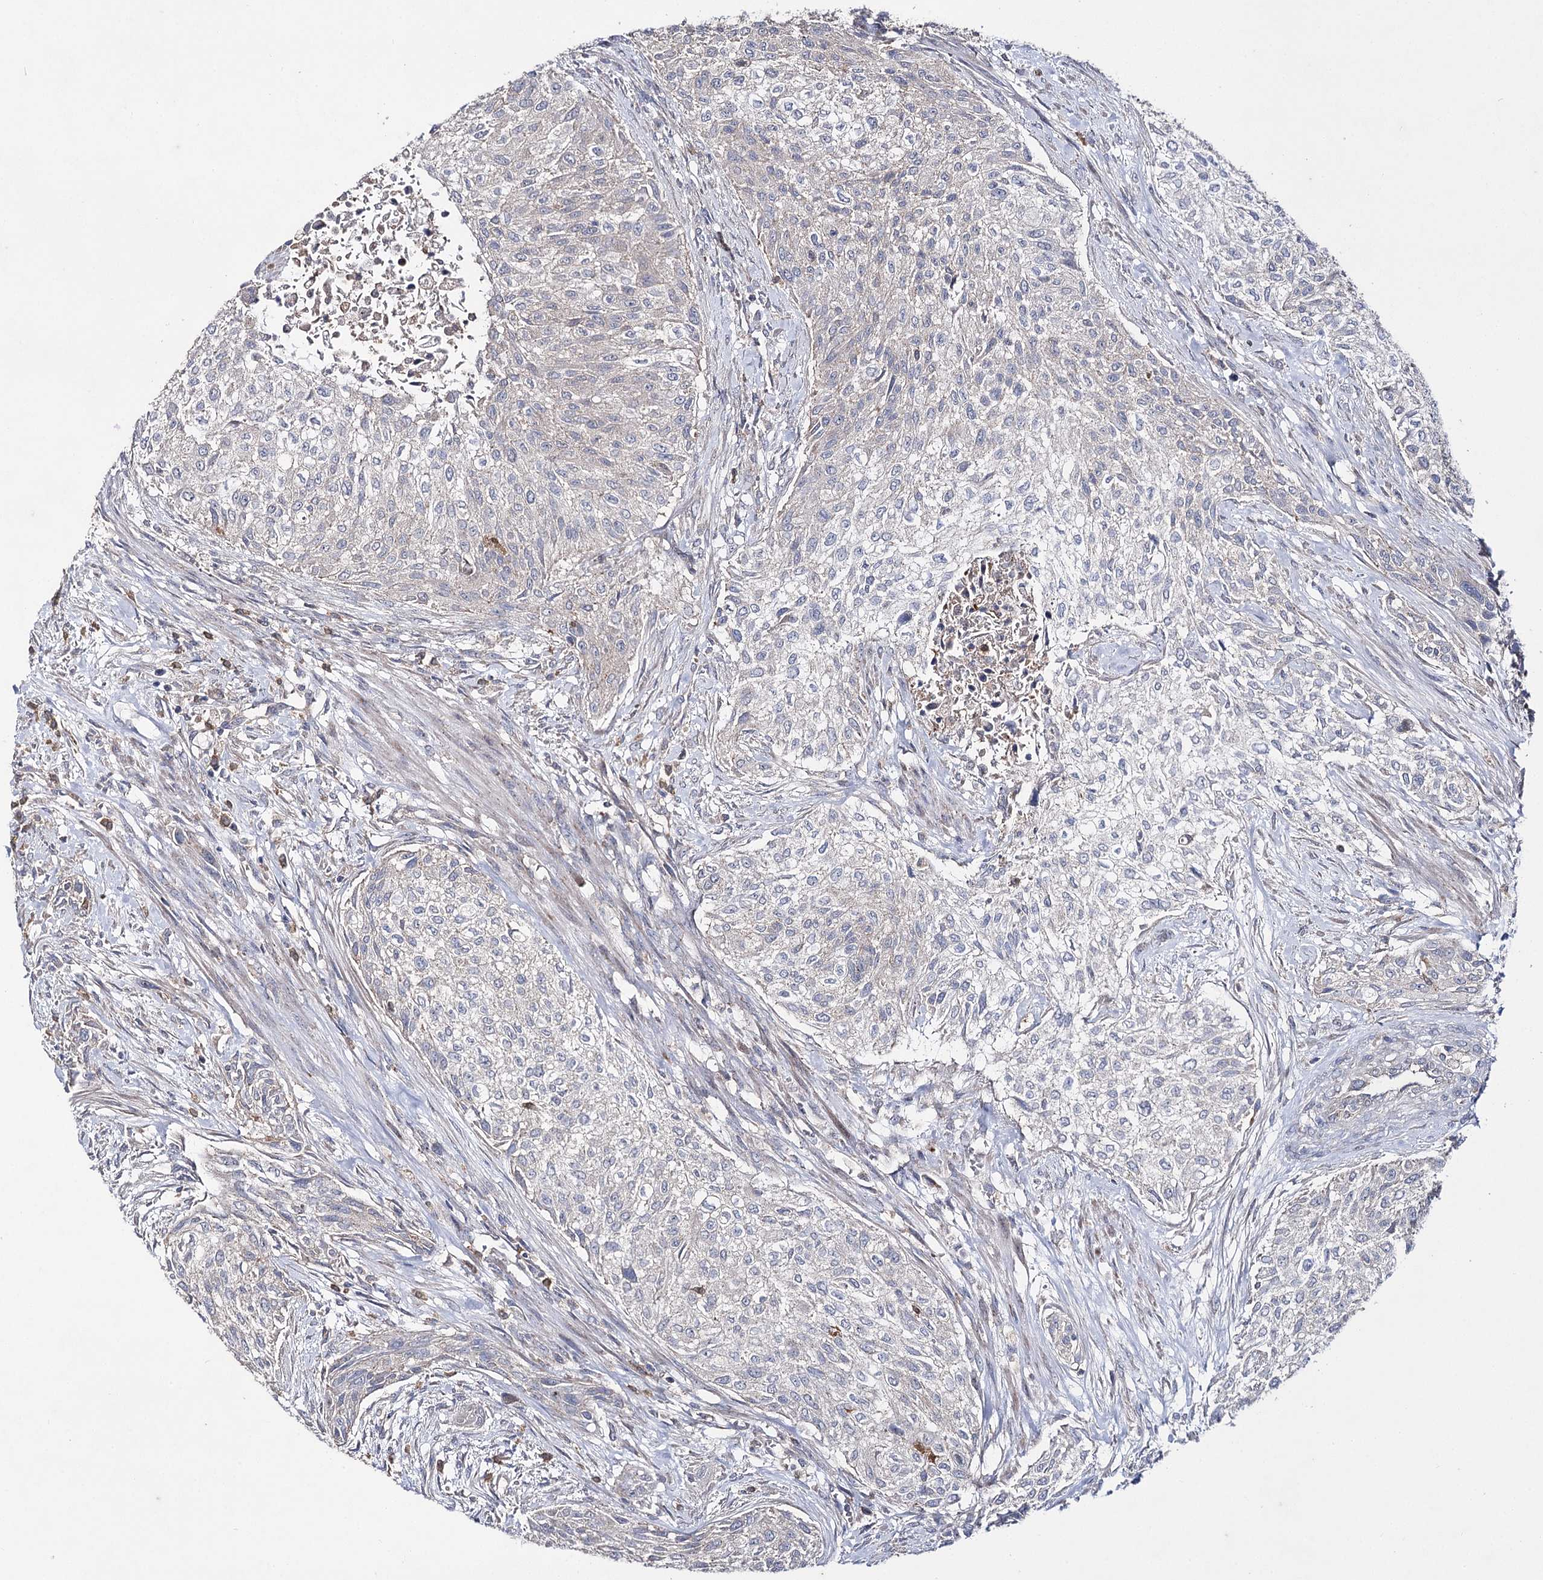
{"staining": {"intensity": "negative", "quantity": "none", "location": "none"}, "tissue": "urothelial cancer", "cell_type": "Tumor cells", "image_type": "cancer", "snomed": [{"axis": "morphology", "description": "Normal tissue, NOS"}, {"axis": "morphology", "description": "Urothelial carcinoma, NOS"}, {"axis": "topography", "description": "Urinary bladder"}, {"axis": "topography", "description": "Peripheral nerve tissue"}], "caption": "This is an immunohistochemistry (IHC) image of urothelial cancer. There is no expression in tumor cells.", "gene": "AURKC", "patient": {"sex": "male", "age": 35}}